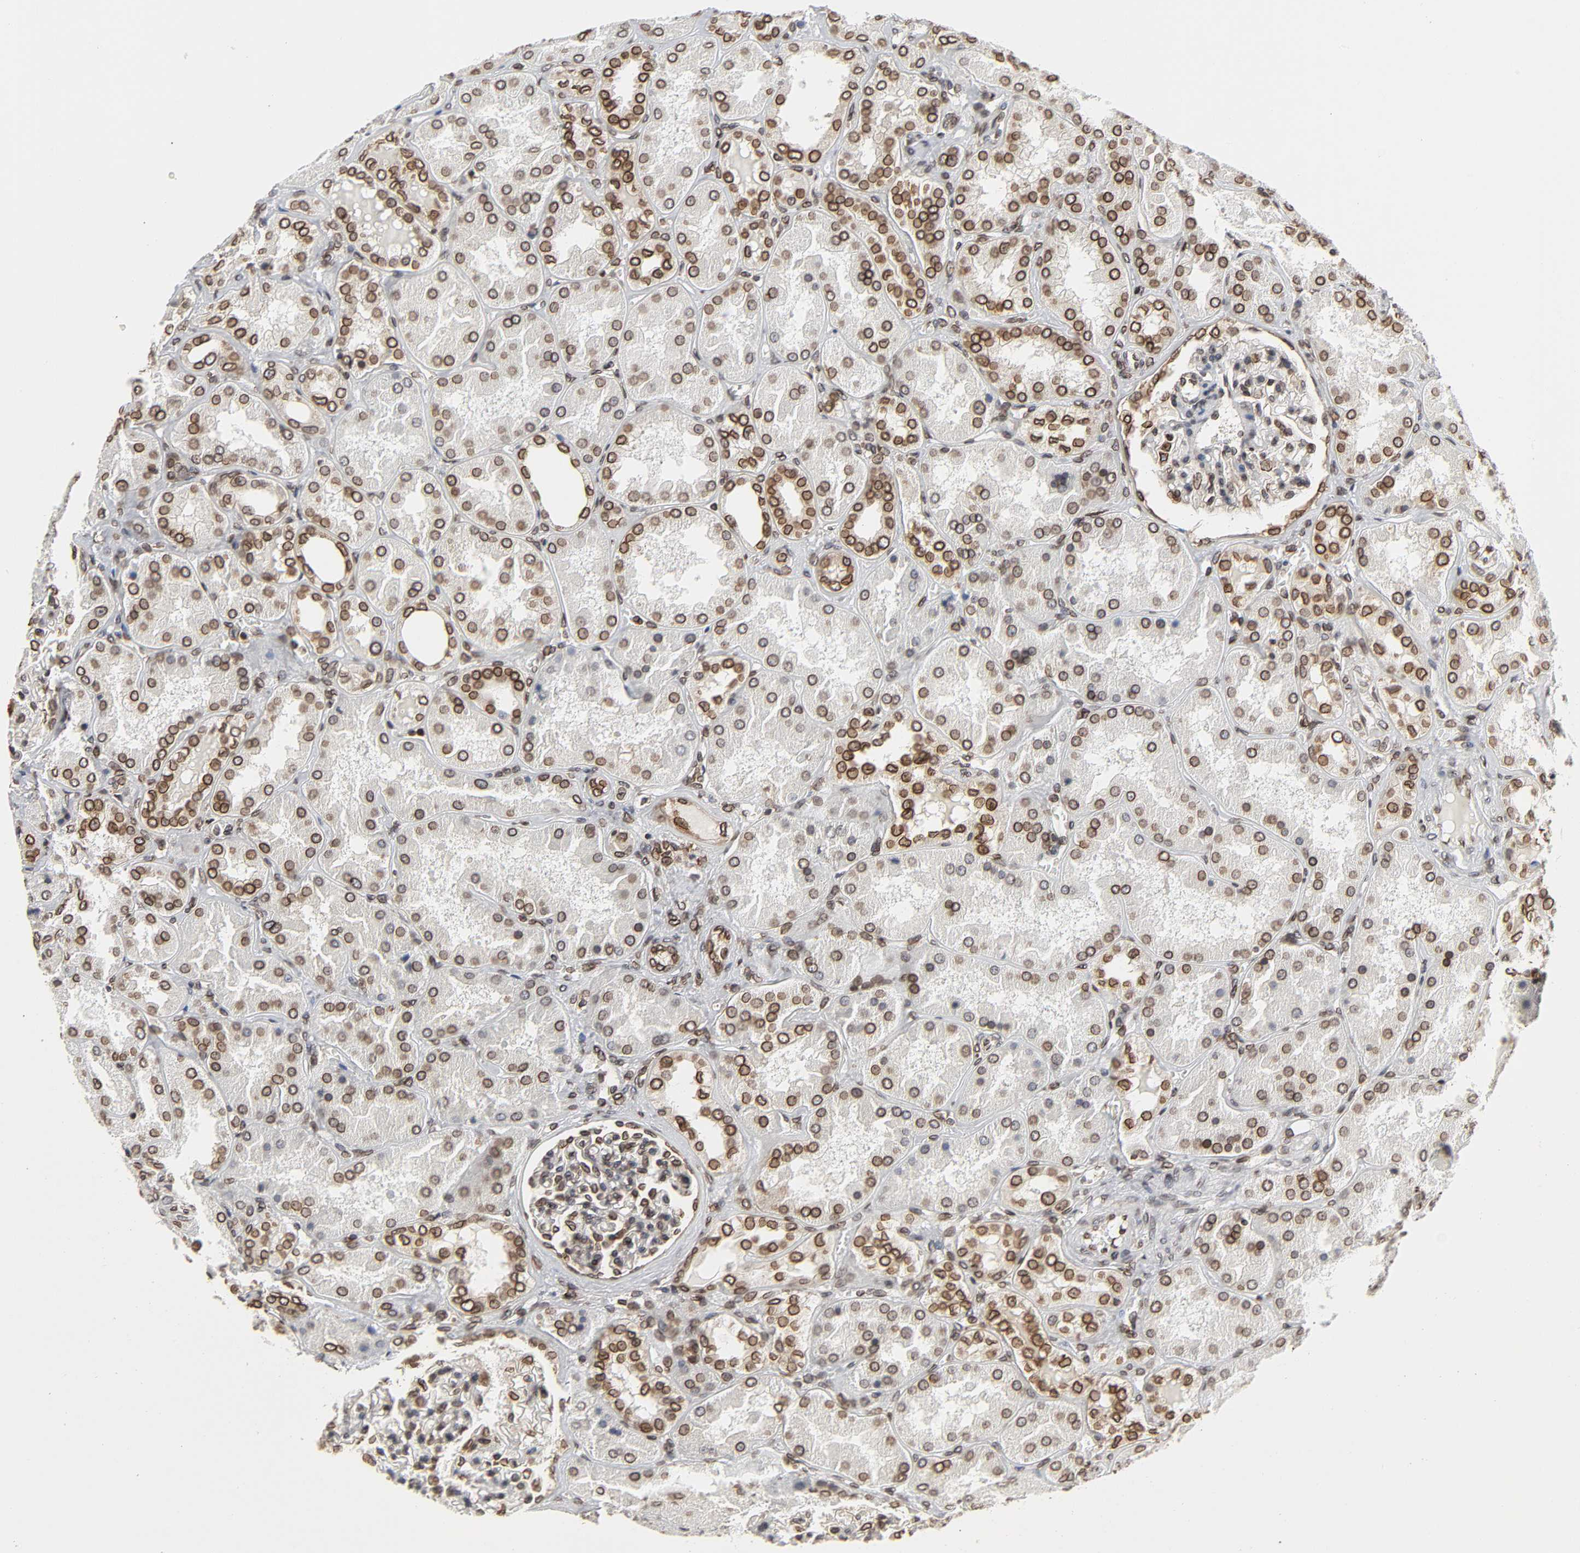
{"staining": {"intensity": "moderate", "quantity": "25%-75%", "location": "cytoplasmic/membranous,nuclear"}, "tissue": "kidney", "cell_type": "Cells in glomeruli", "image_type": "normal", "snomed": [{"axis": "morphology", "description": "Normal tissue, NOS"}, {"axis": "topography", "description": "Kidney"}], "caption": "Kidney stained with a protein marker exhibits moderate staining in cells in glomeruli.", "gene": "RANGAP1", "patient": {"sex": "female", "age": 56}}